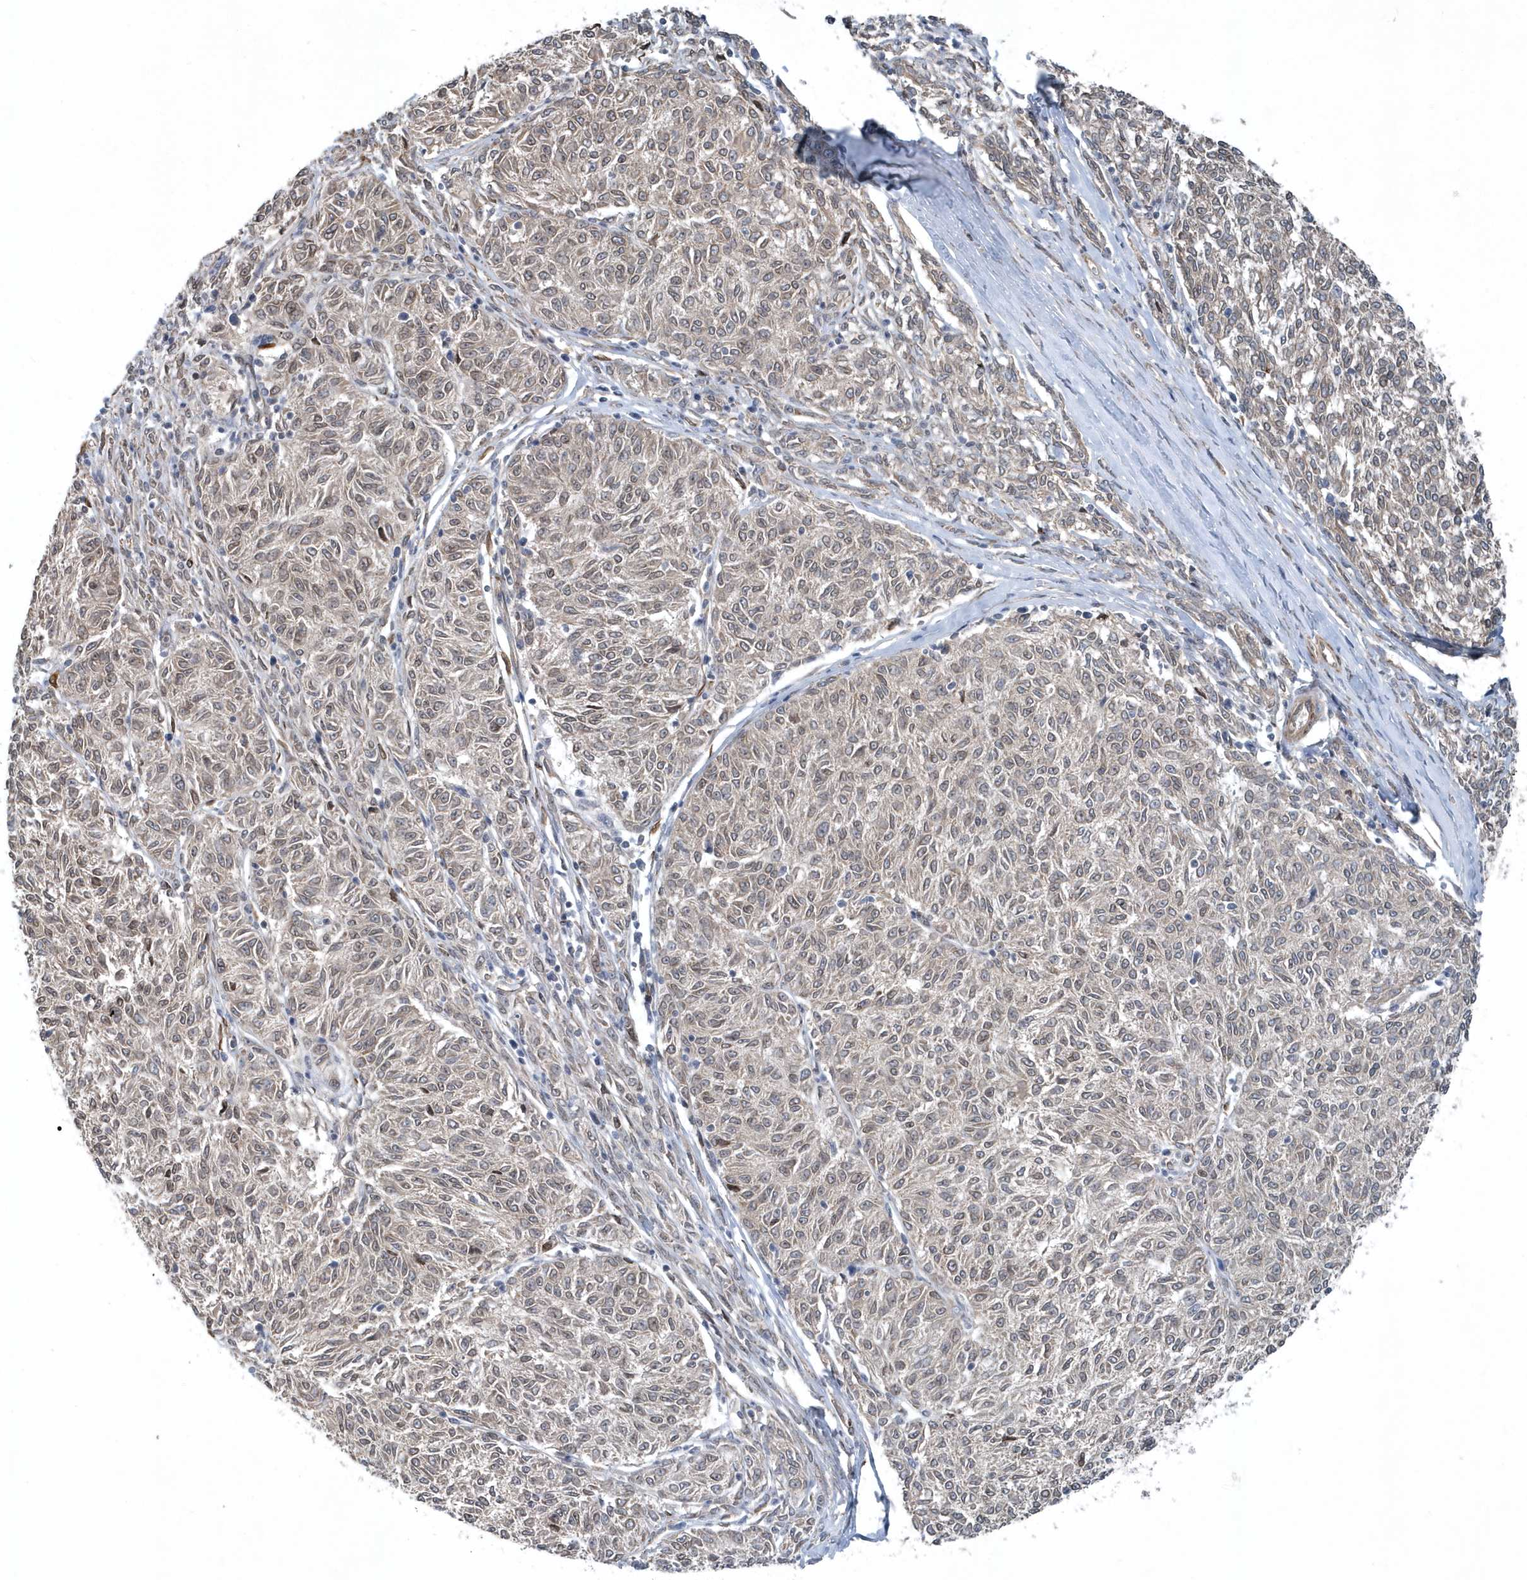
{"staining": {"intensity": "weak", "quantity": "<25%", "location": "cytoplasmic/membranous"}, "tissue": "melanoma", "cell_type": "Tumor cells", "image_type": "cancer", "snomed": [{"axis": "morphology", "description": "Malignant melanoma, NOS"}, {"axis": "topography", "description": "Skin"}], "caption": "This is a micrograph of immunohistochemistry staining of melanoma, which shows no staining in tumor cells. (Stains: DAB (3,3'-diaminobenzidine) immunohistochemistry with hematoxylin counter stain, Microscopy: brightfield microscopy at high magnification).", "gene": "MCC", "patient": {"sex": "female", "age": 72}}